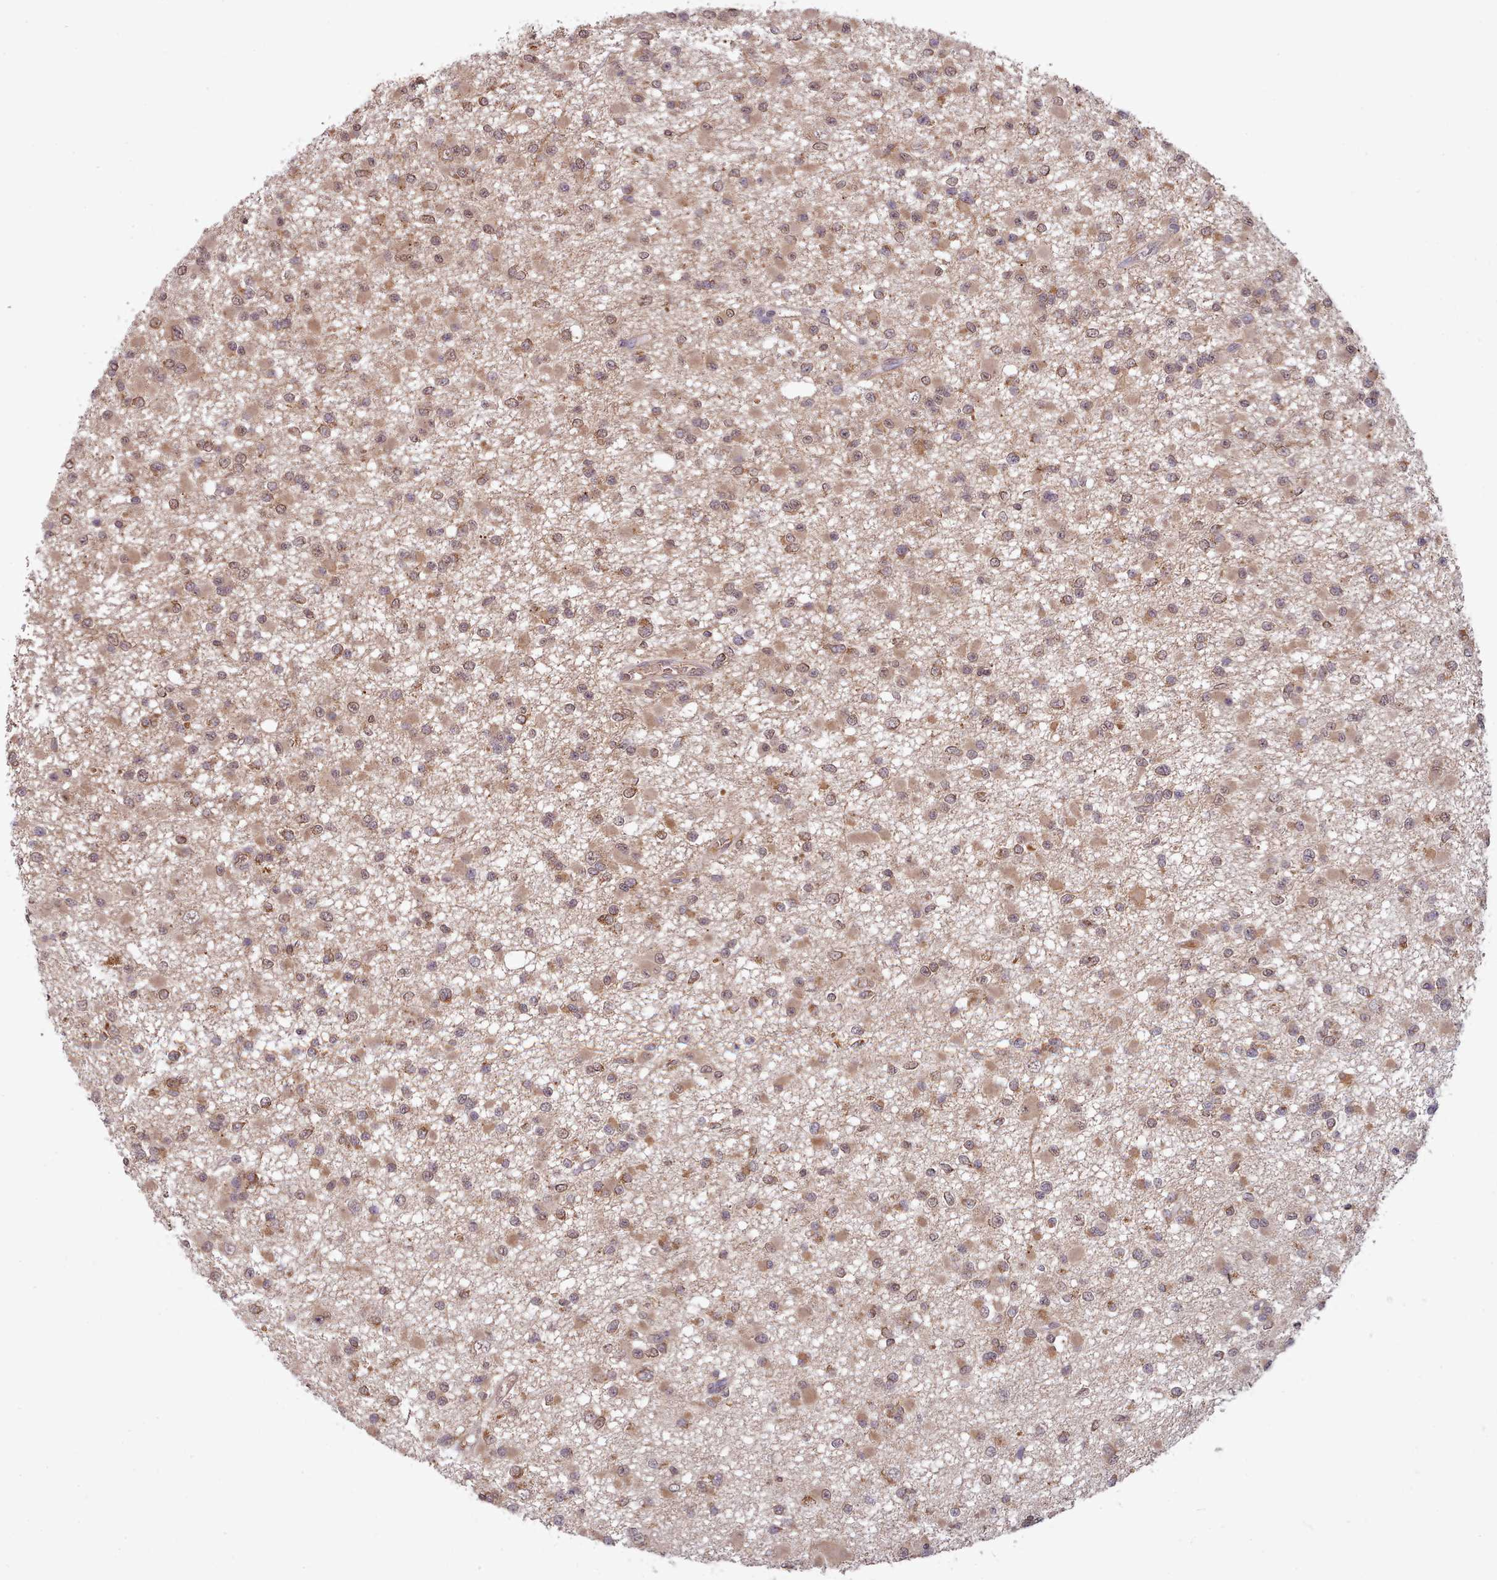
{"staining": {"intensity": "moderate", "quantity": ">75%", "location": "cytoplasmic/membranous"}, "tissue": "glioma", "cell_type": "Tumor cells", "image_type": "cancer", "snomed": [{"axis": "morphology", "description": "Glioma, malignant, Low grade"}, {"axis": "topography", "description": "Brain"}], "caption": "A brown stain highlights moderate cytoplasmic/membranous staining of a protein in human glioma tumor cells.", "gene": "PIP4P1", "patient": {"sex": "female", "age": 22}}